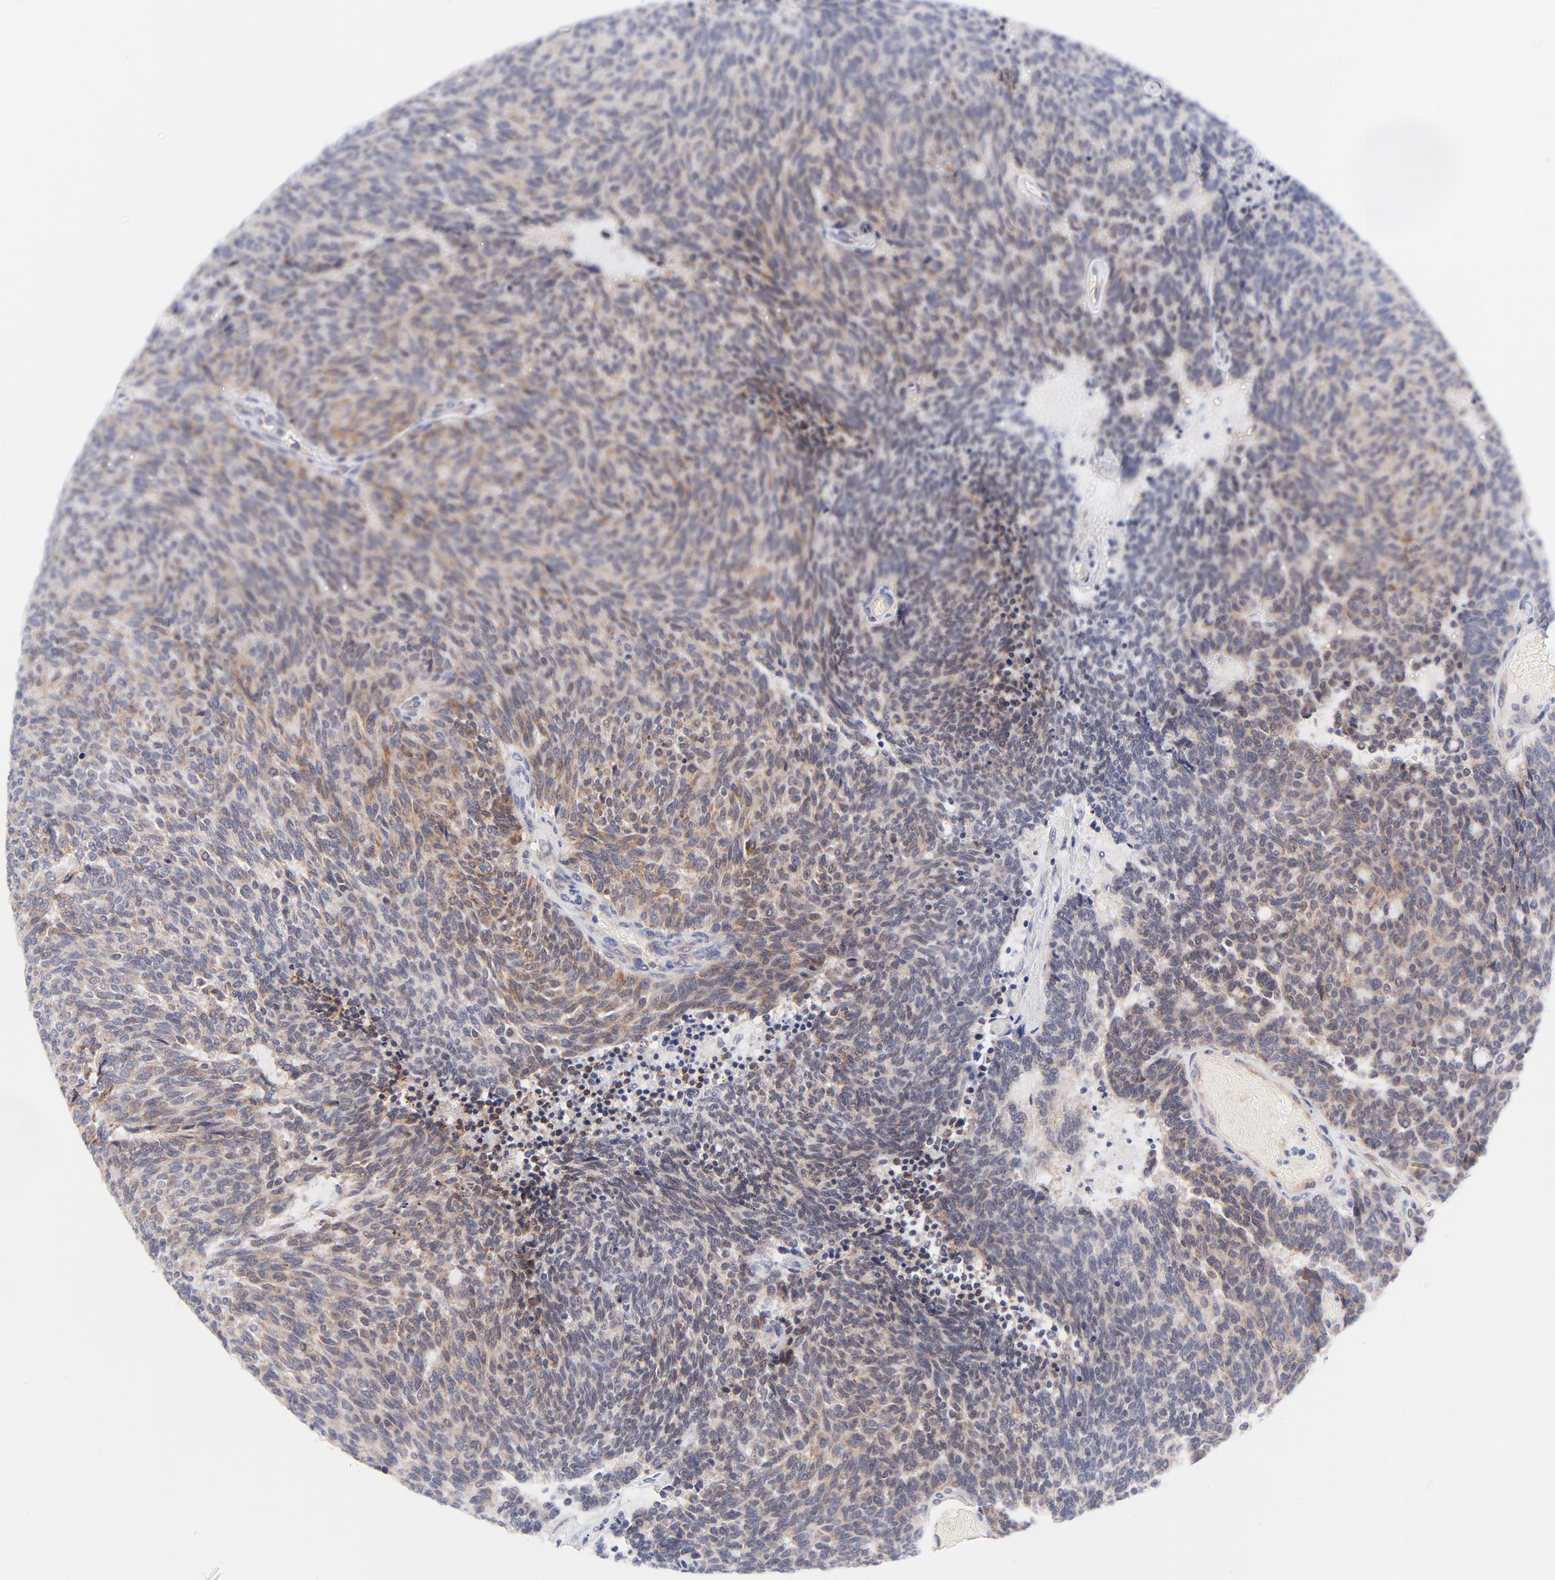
{"staining": {"intensity": "weak", "quantity": "25%-75%", "location": "cytoplasmic/membranous"}, "tissue": "carcinoid", "cell_type": "Tumor cells", "image_type": "cancer", "snomed": [{"axis": "morphology", "description": "Carcinoid, malignant, NOS"}, {"axis": "topography", "description": "Pancreas"}], "caption": "Malignant carcinoid stained for a protein (brown) shows weak cytoplasmic/membranous positive staining in approximately 25%-75% of tumor cells.", "gene": "AFF2", "patient": {"sex": "female", "age": 54}}